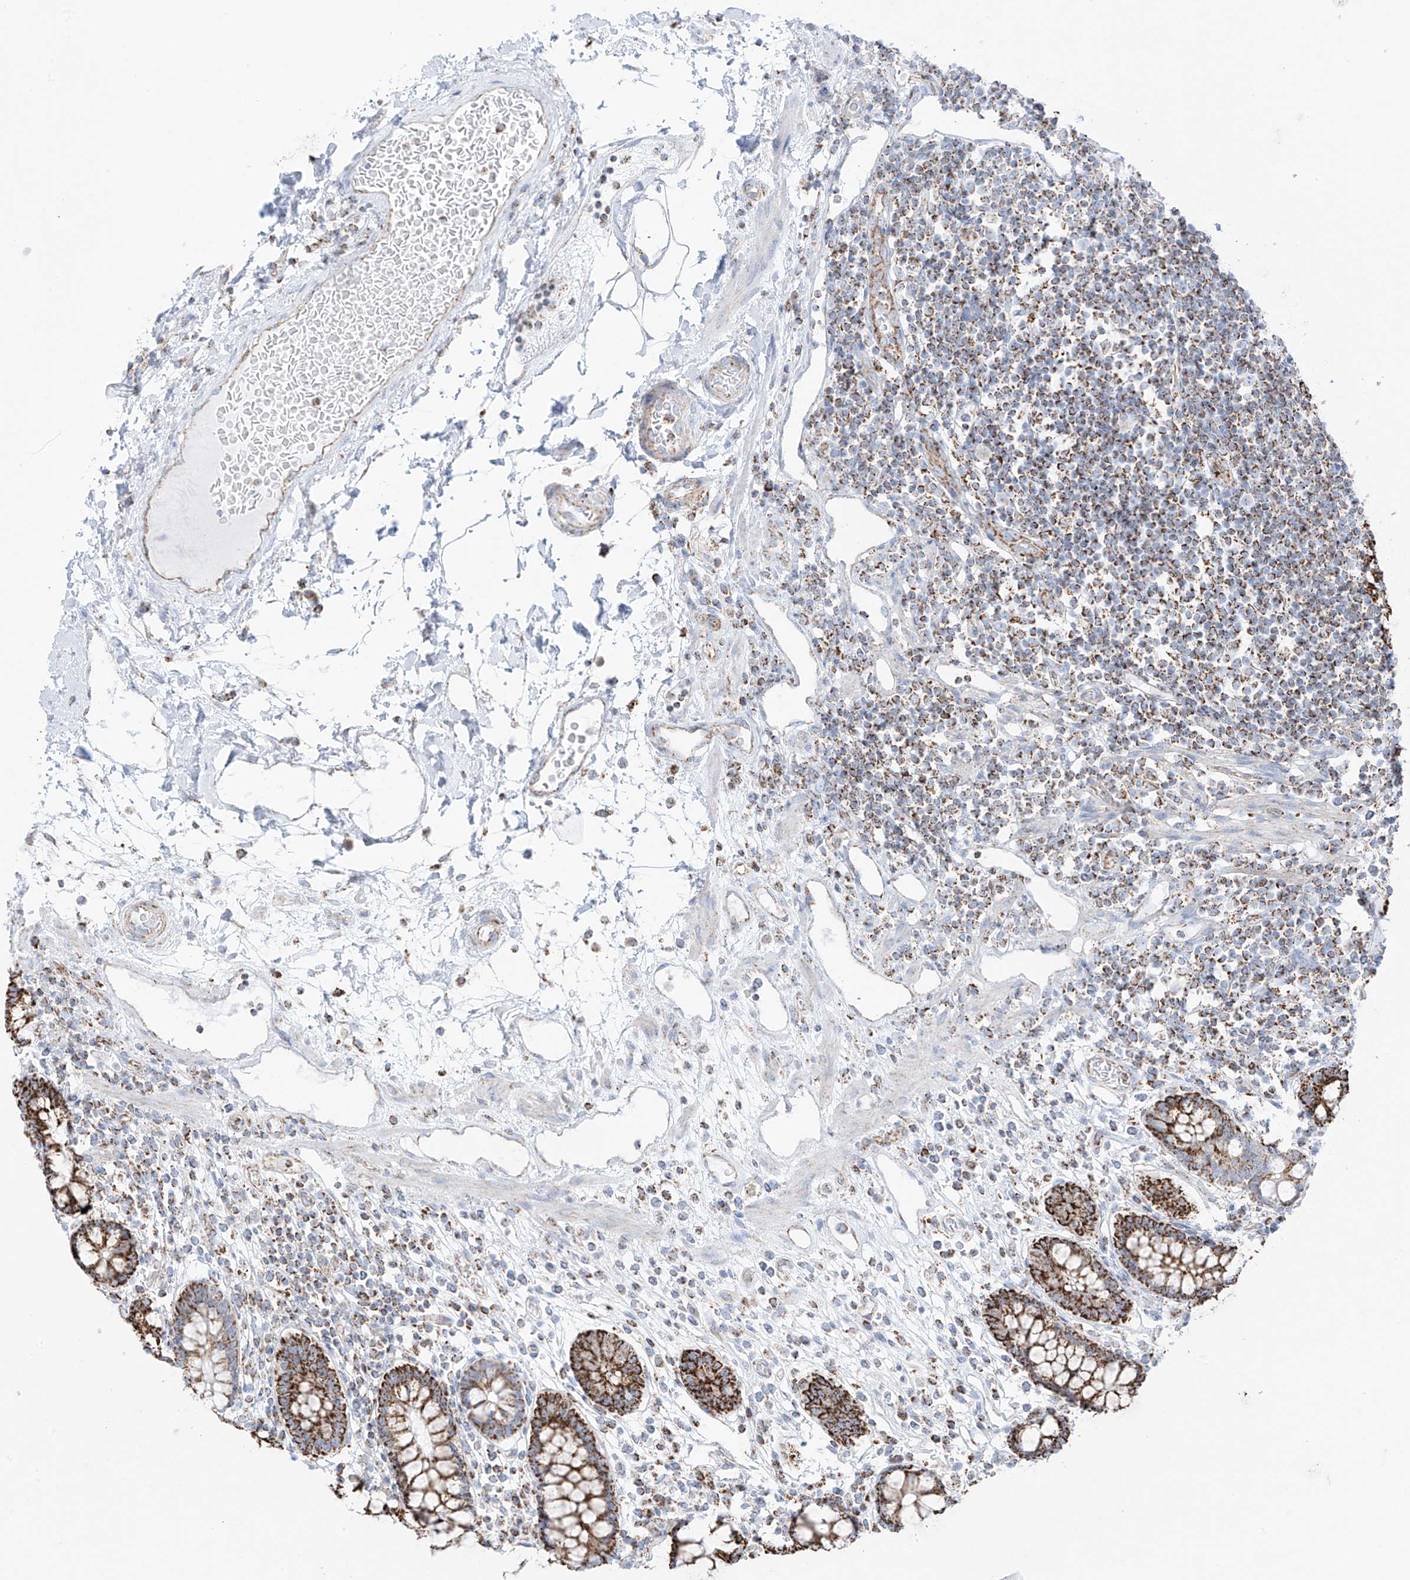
{"staining": {"intensity": "weak", "quantity": ">75%", "location": "cytoplasmic/membranous"}, "tissue": "colon", "cell_type": "Endothelial cells", "image_type": "normal", "snomed": [{"axis": "morphology", "description": "Normal tissue, NOS"}, {"axis": "topography", "description": "Colon"}], "caption": "Colon stained with immunohistochemistry (IHC) demonstrates weak cytoplasmic/membranous positivity in approximately >75% of endothelial cells. The protein is shown in brown color, while the nuclei are stained blue.", "gene": "XKR3", "patient": {"sex": "female", "age": 79}}